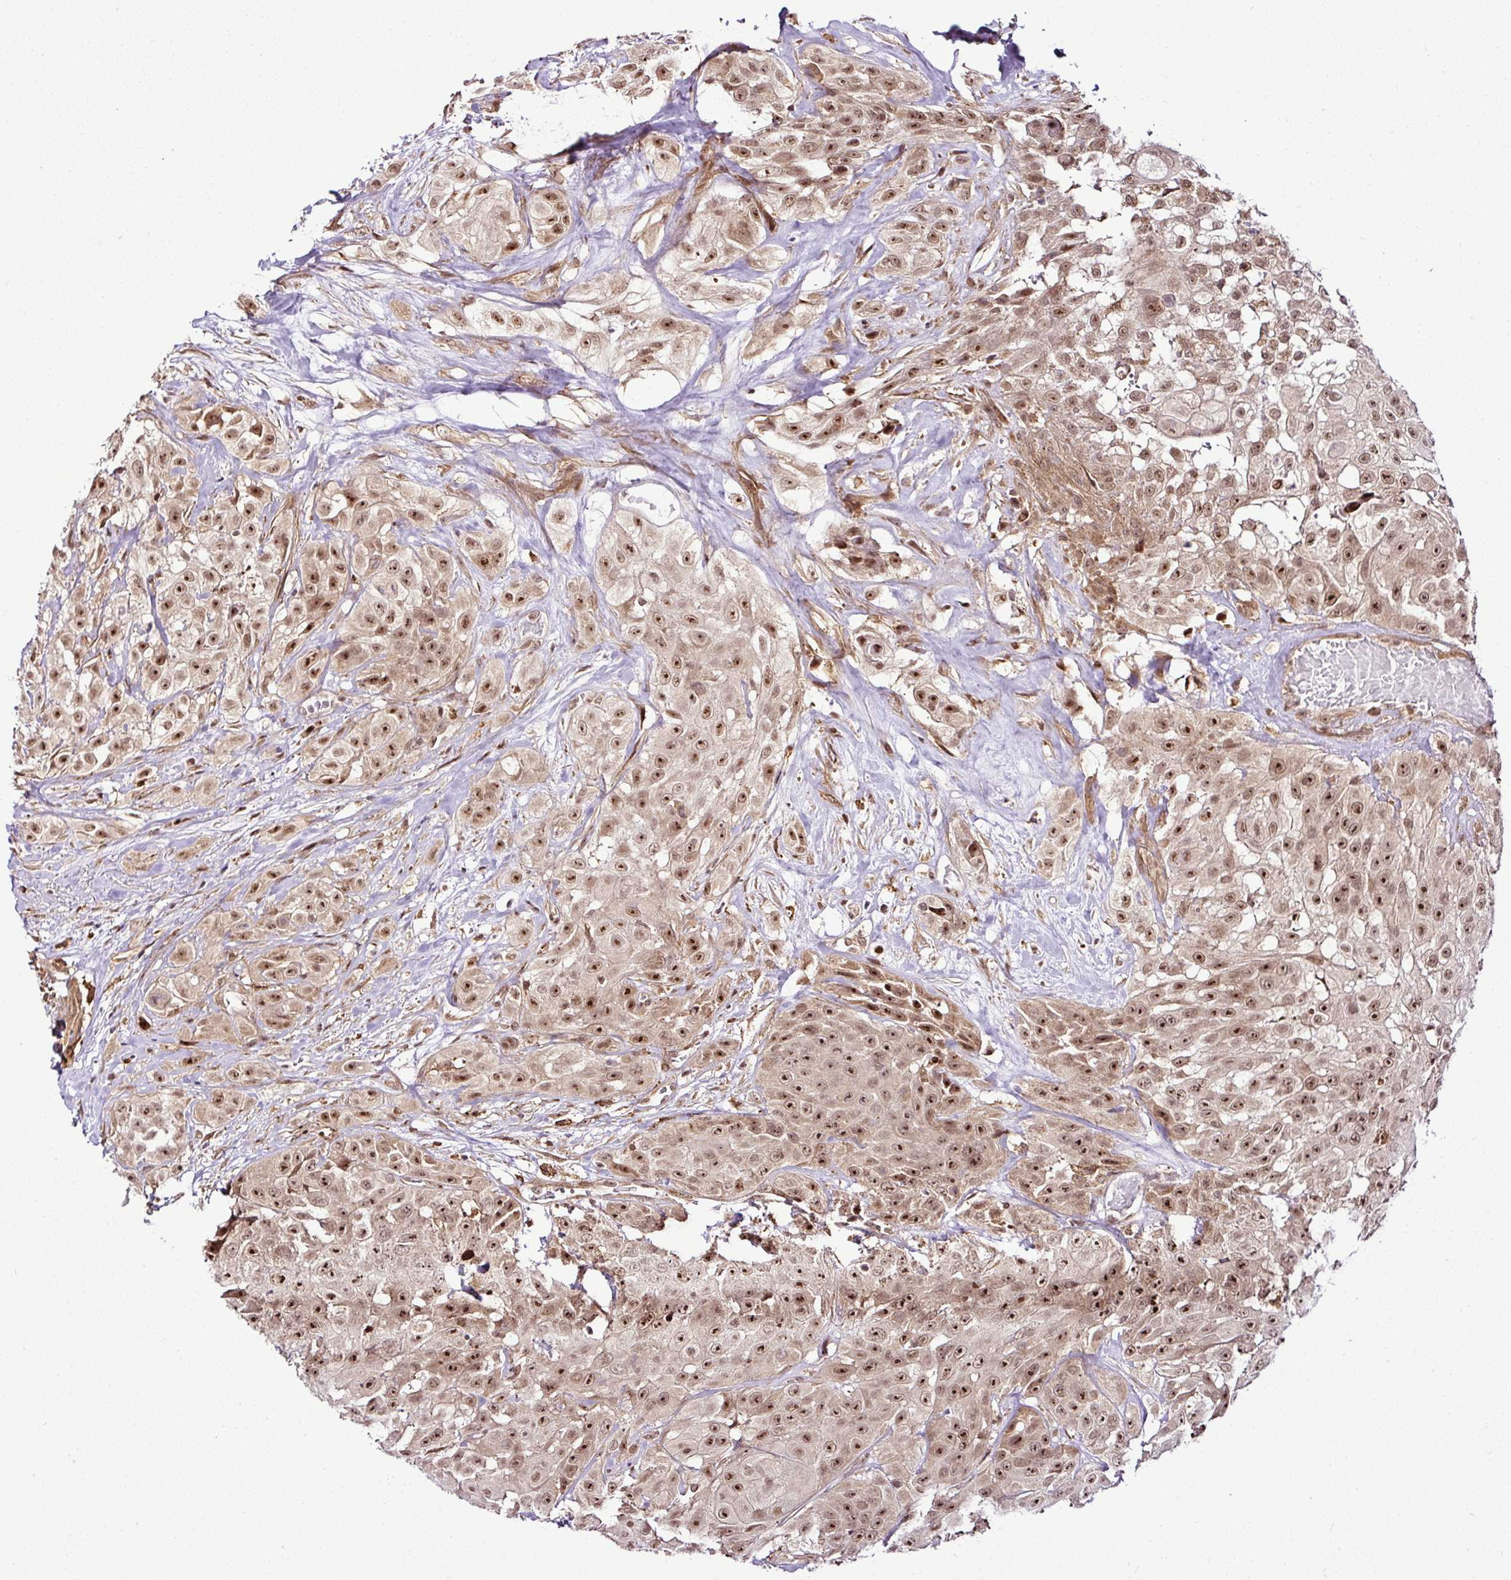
{"staining": {"intensity": "moderate", "quantity": ">75%", "location": "nuclear"}, "tissue": "head and neck cancer", "cell_type": "Tumor cells", "image_type": "cancer", "snomed": [{"axis": "morphology", "description": "Squamous cell carcinoma, NOS"}, {"axis": "topography", "description": "Head-Neck"}], "caption": "Immunohistochemistry of squamous cell carcinoma (head and neck) reveals medium levels of moderate nuclear staining in about >75% of tumor cells. (DAB (3,3'-diaminobenzidine) IHC with brightfield microscopy, high magnification).", "gene": "FAM153A", "patient": {"sex": "male", "age": 83}}